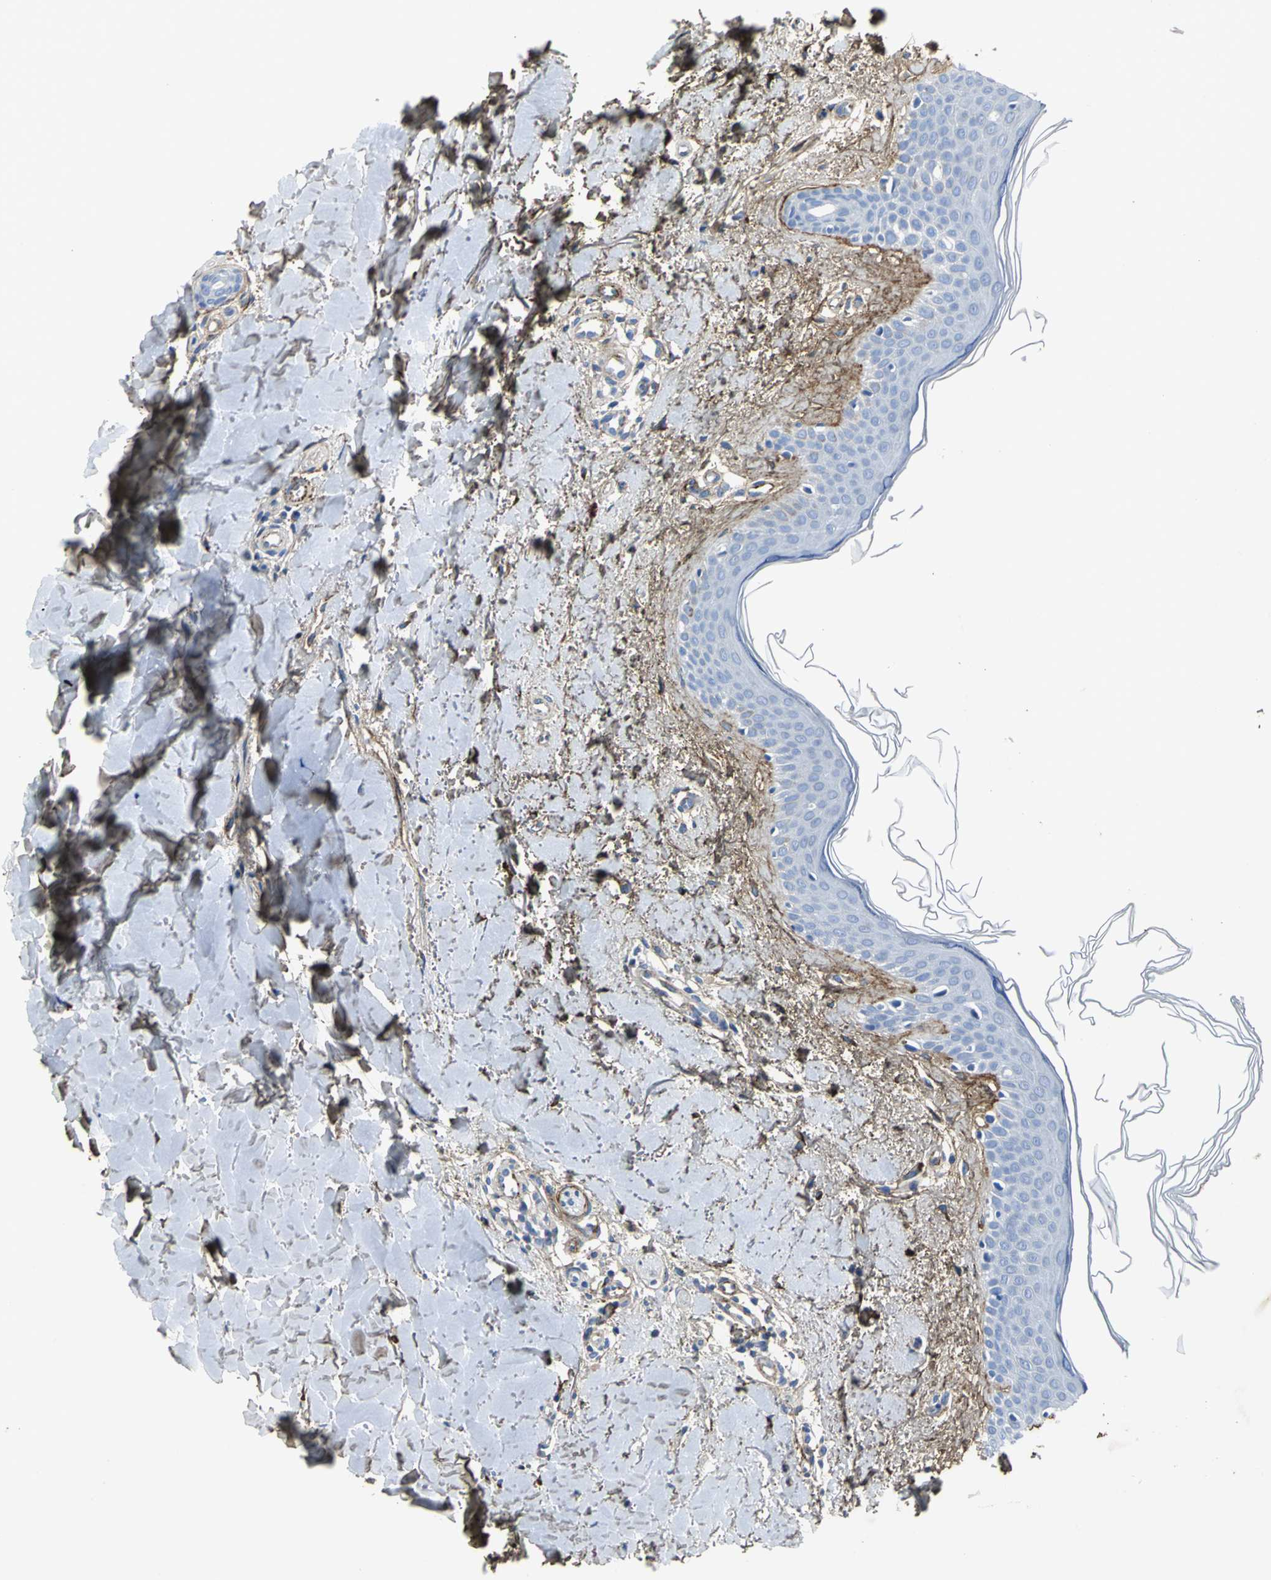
{"staining": {"intensity": "moderate", "quantity": ">75%", "location": "cytoplasmic/membranous"}, "tissue": "skin", "cell_type": "Fibroblasts", "image_type": "normal", "snomed": [{"axis": "morphology", "description": "Normal tissue, NOS"}, {"axis": "topography", "description": "Skin"}], "caption": "Immunohistochemistry (IHC) image of normal skin: skin stained using immunohistochemistry shows medium levels of moderate protein expression localized specifically in the cytoplasmic/membranous of fibroblasts, appearing as a cytoplasmic/membranous brown color.", "gene": "EFNB3", "patient": {"sex": "female", "age": 56}}